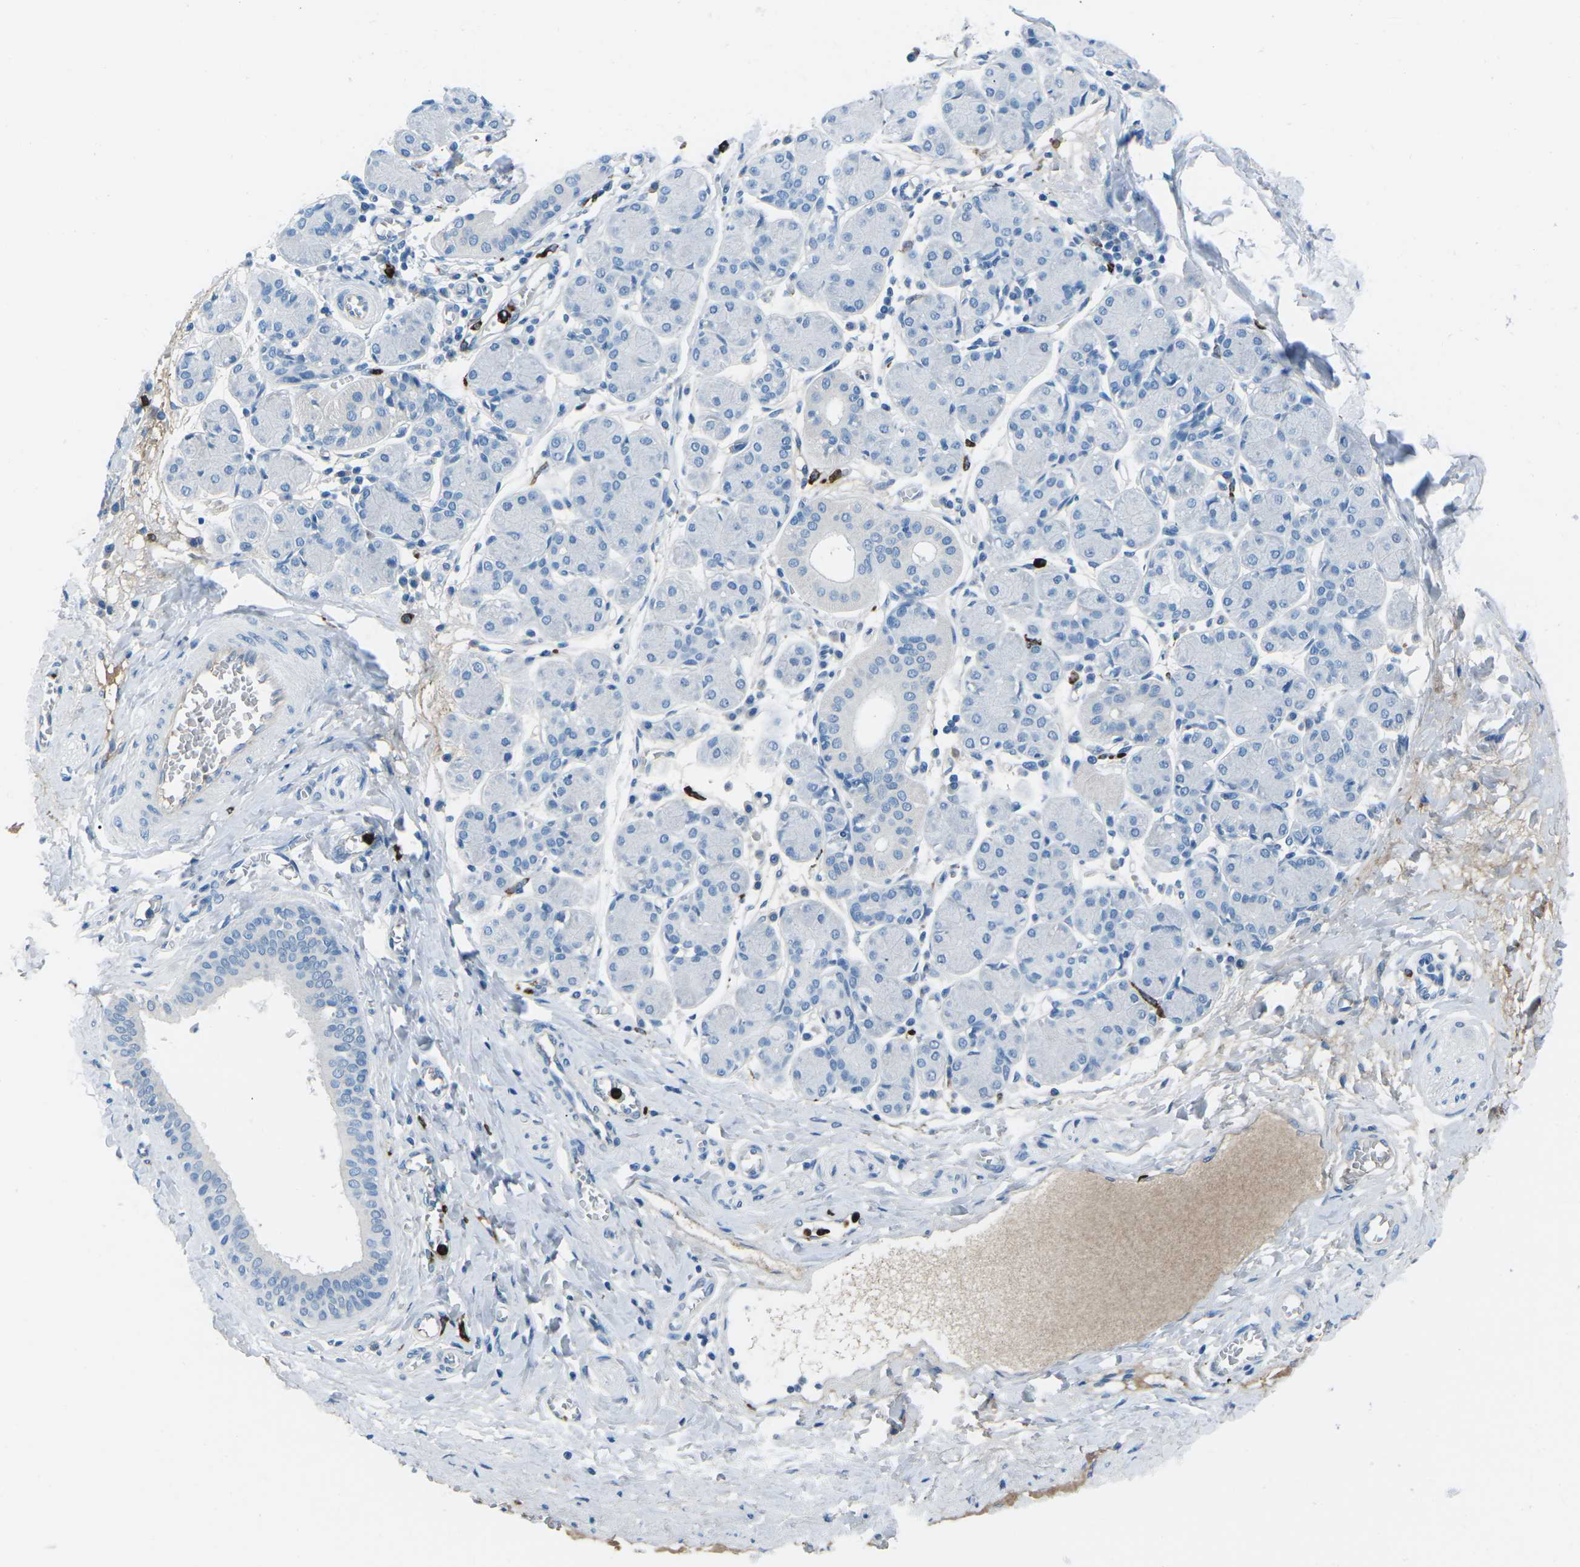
{"staining": {"intensity": "negative", "quantity": "none", "location": "none"}, "tissue": "salivary gland", "cell_type": "Glandular cells", "image_type": "normal", "snomed": [{"axis": "morphology", "description": "Normal tissue, NOS"}, {"axis": "morphology", "description": "Inflammation, NOS"}, {"axis": "topography", "description": "Lymph node"}, {"axis": "topography", "description": "Salivary gland"}], "caption": "IHC photomicrograph of unremarkable salivary gland stained for a protein (brown), which exhibits no positivity in glandular cells. (DAB immunohistochemistry visualized using brightfield microscopy, high magnification).", "gene": "FCN1", "patient": {"sex": "male", "age": 3}}